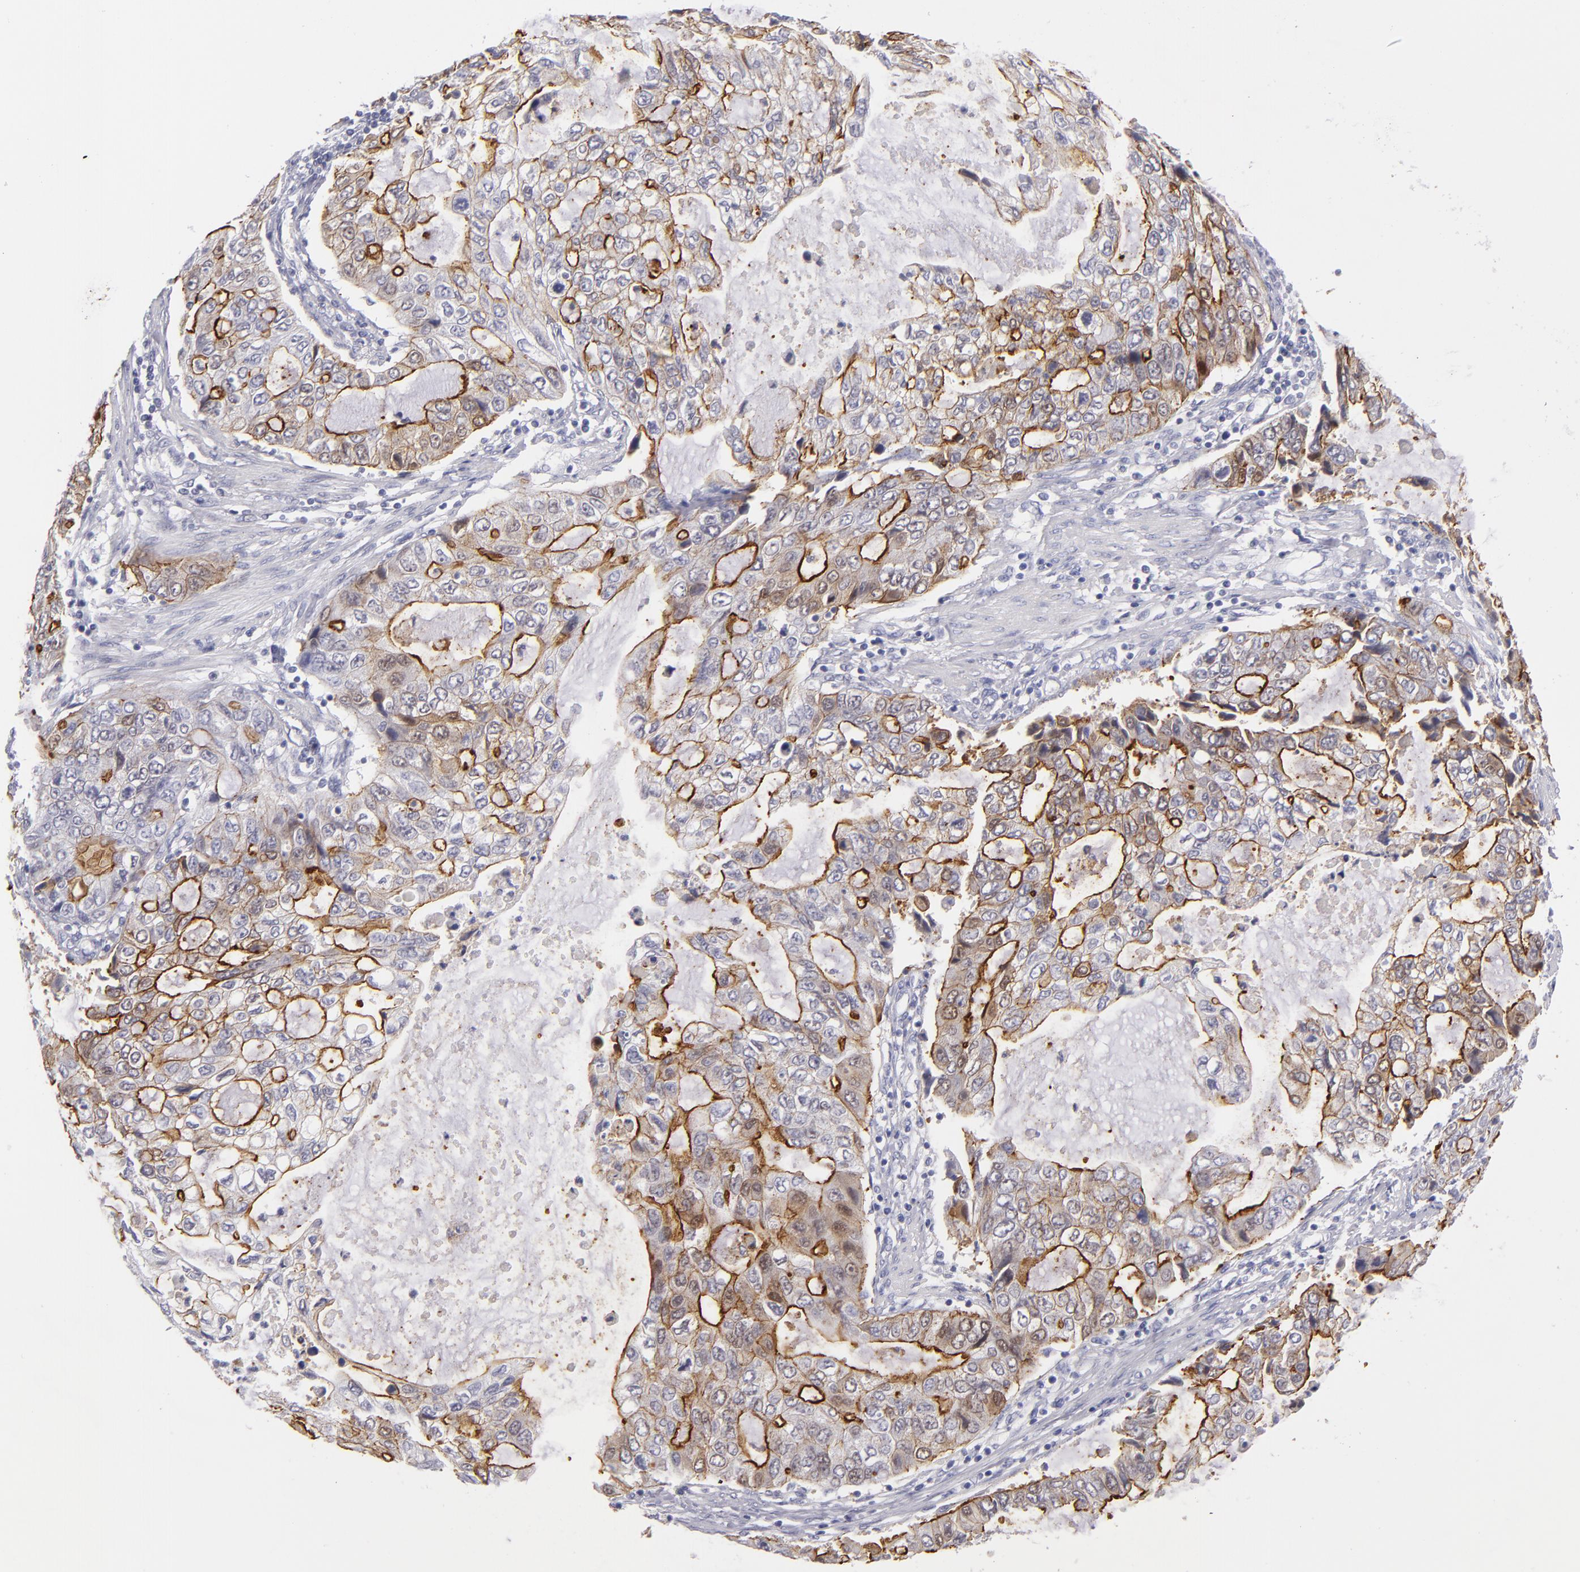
{"staining": {"intensity": "moderate", "quantity": ">75%", "location": "cytoplasmic/membranous"}, "tissue": "stomach cancer", "cell_type": "Tumor cells", "image_type": "cancer", "snomed": [{"axis": "morphology", "description": "Adenocarcinoma, NOS"}, {"axis": "topography", "description": "Stomach, upper"}], "caption": "Stomach cancer was stained to show a protein in brown. There is medium levels of moderate cytoplasmic/membranous expression in approximately >75% of tumor cells.", "gene": "VIL1", "patient": {"sex": "female", "age": 52}}